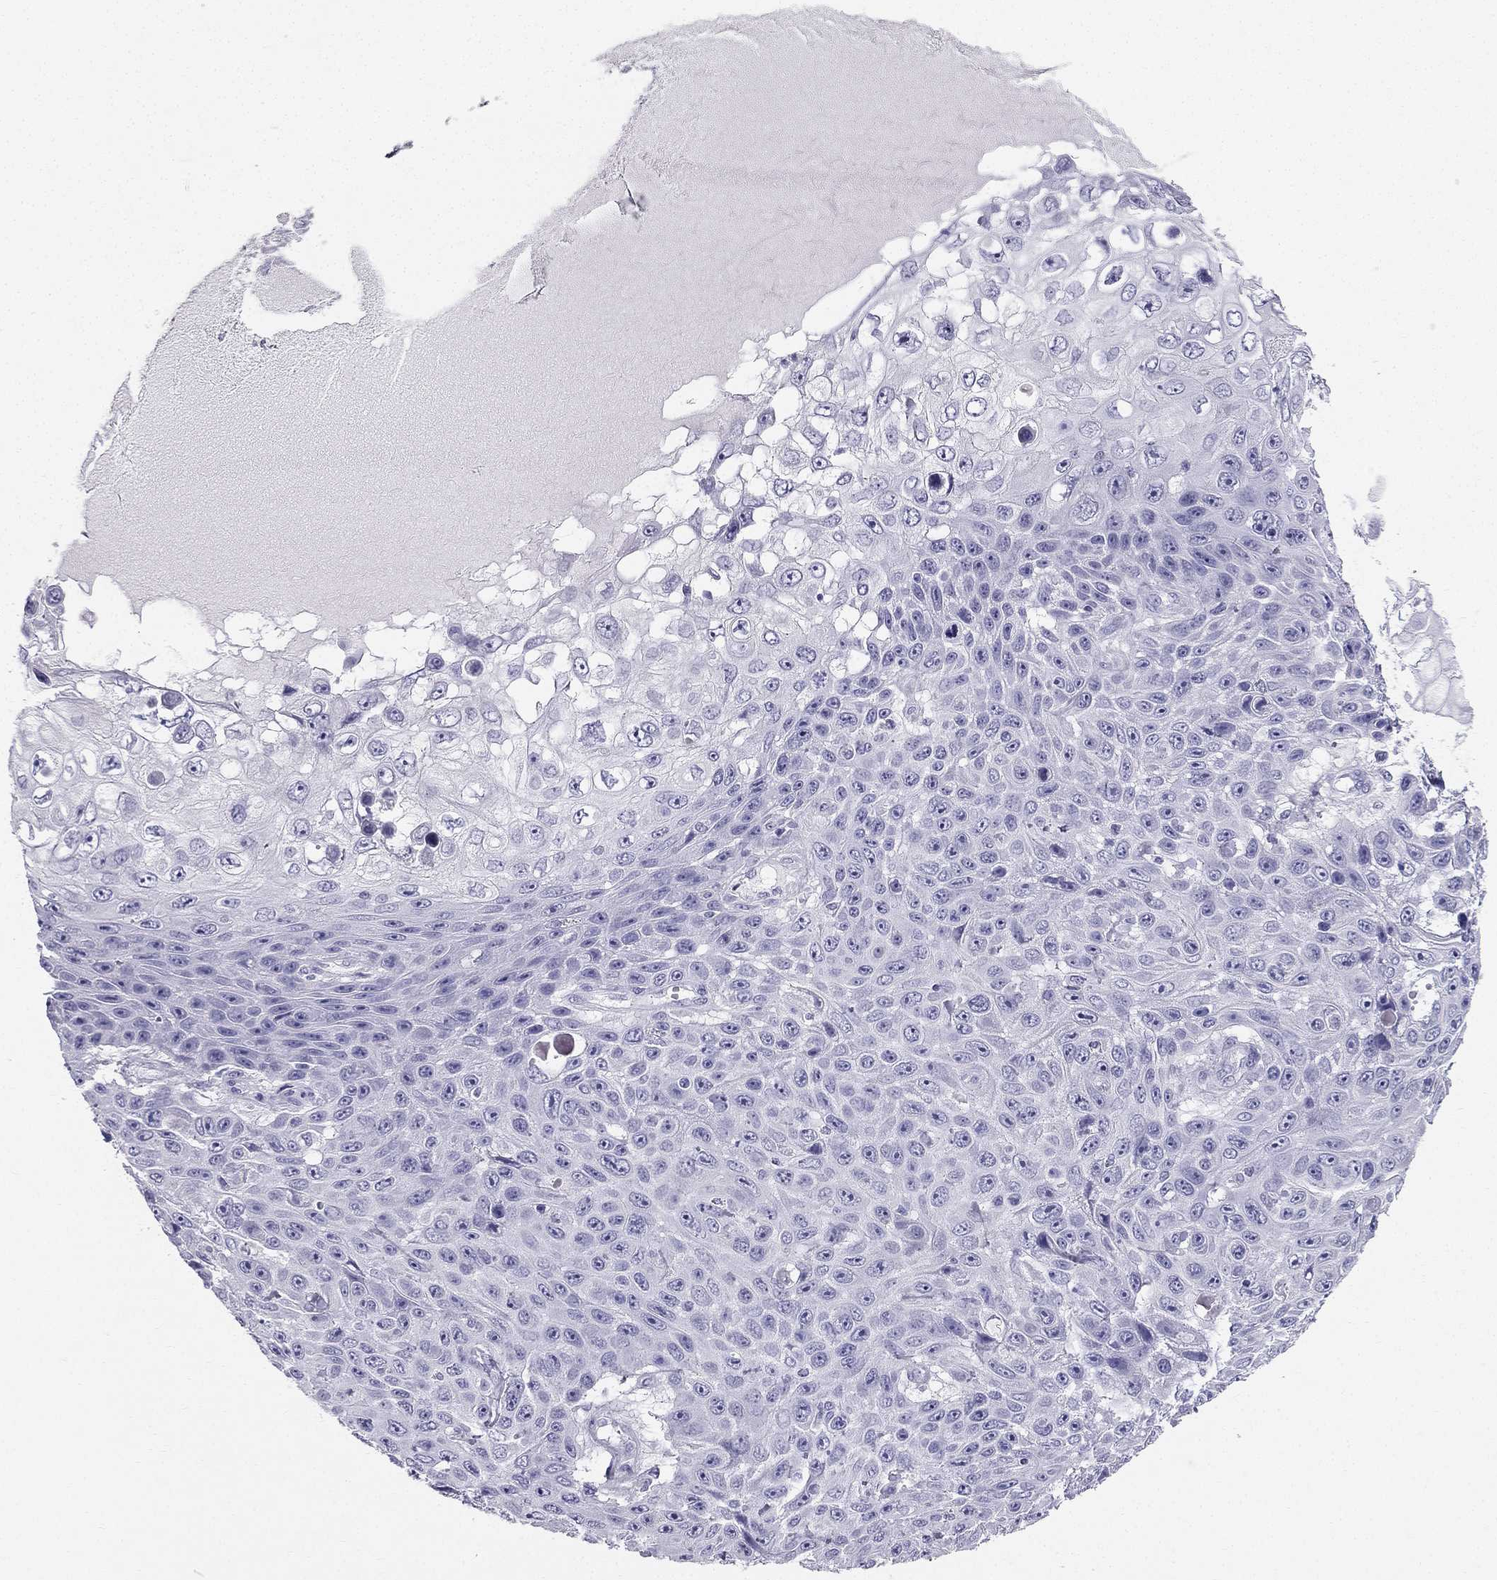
{"staining": {"intensity": "negative", "quantity": "none", "location": "none"}, "tissue": "skin cancer", "cell_type": "Tumor cells", "image_type": "cancer", "snomed": [{"axis": "morphology", "description": "Squamous cell carcinoma, NOS"}, {"axis": "topography", "description": "Skin"}], "caption": "The histopathology image reveals no staining of tumor cells in skin cancer.", "gene": "TFF3", "patient": {"sex": "male", "age": 82}}